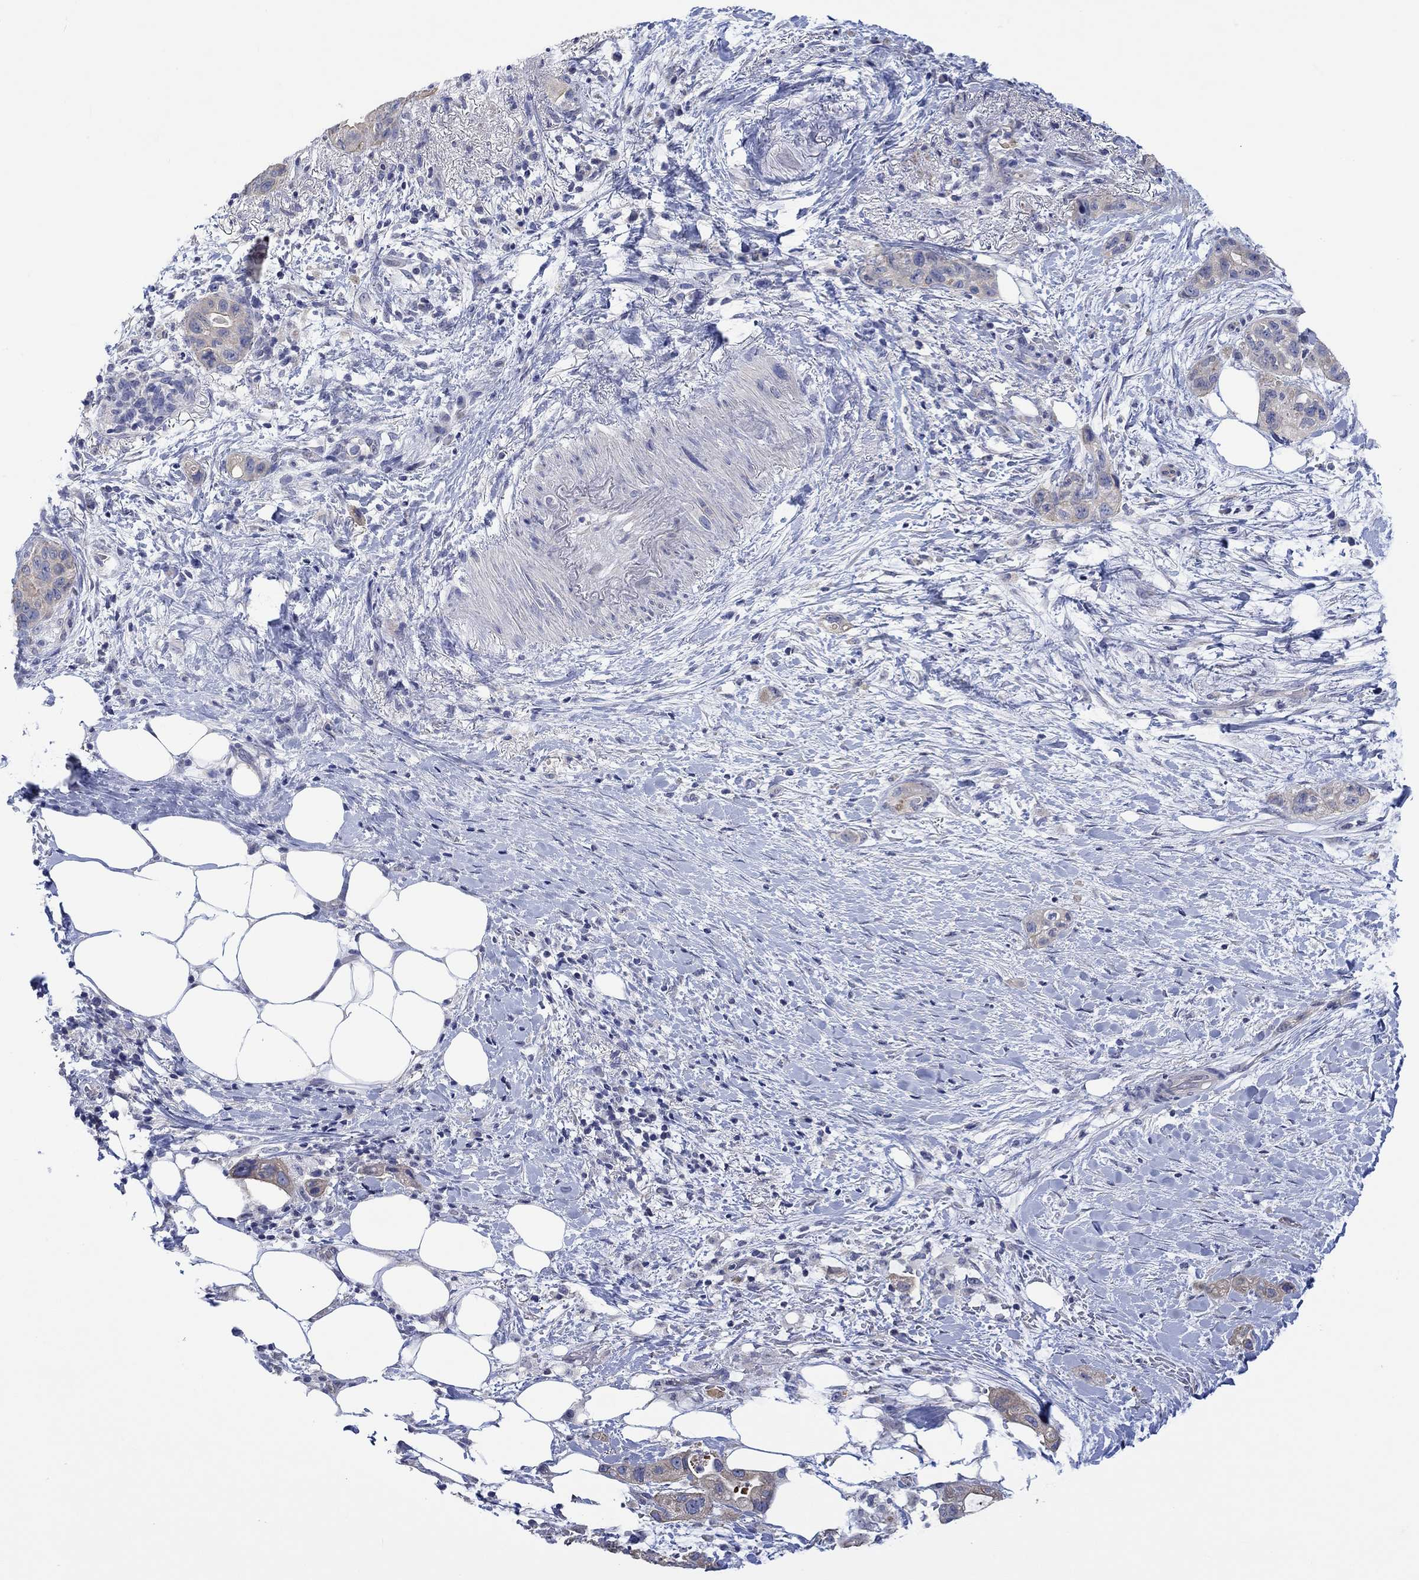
{"staining": {"intensity": "weak", "quantity": ">75%", "location": "cytoplasmic/membranous"}, "tissue": "pancreatic cancer", "cell_type": "Tumor cells", "image_type": "cancer", "snomed": [{"axis": "morphology", "description": "Adenocarcinoma, NOS"}, {"axis": "topography", "description": "Pancreas"}], "caption": "Weak cytoplasmic/membranous expression is appreciated in about >75% of tumor cells in adenocarcinoma (pancreatic).", "gene": "AGRP", "patient": {"sex": "female", "age": 72}}